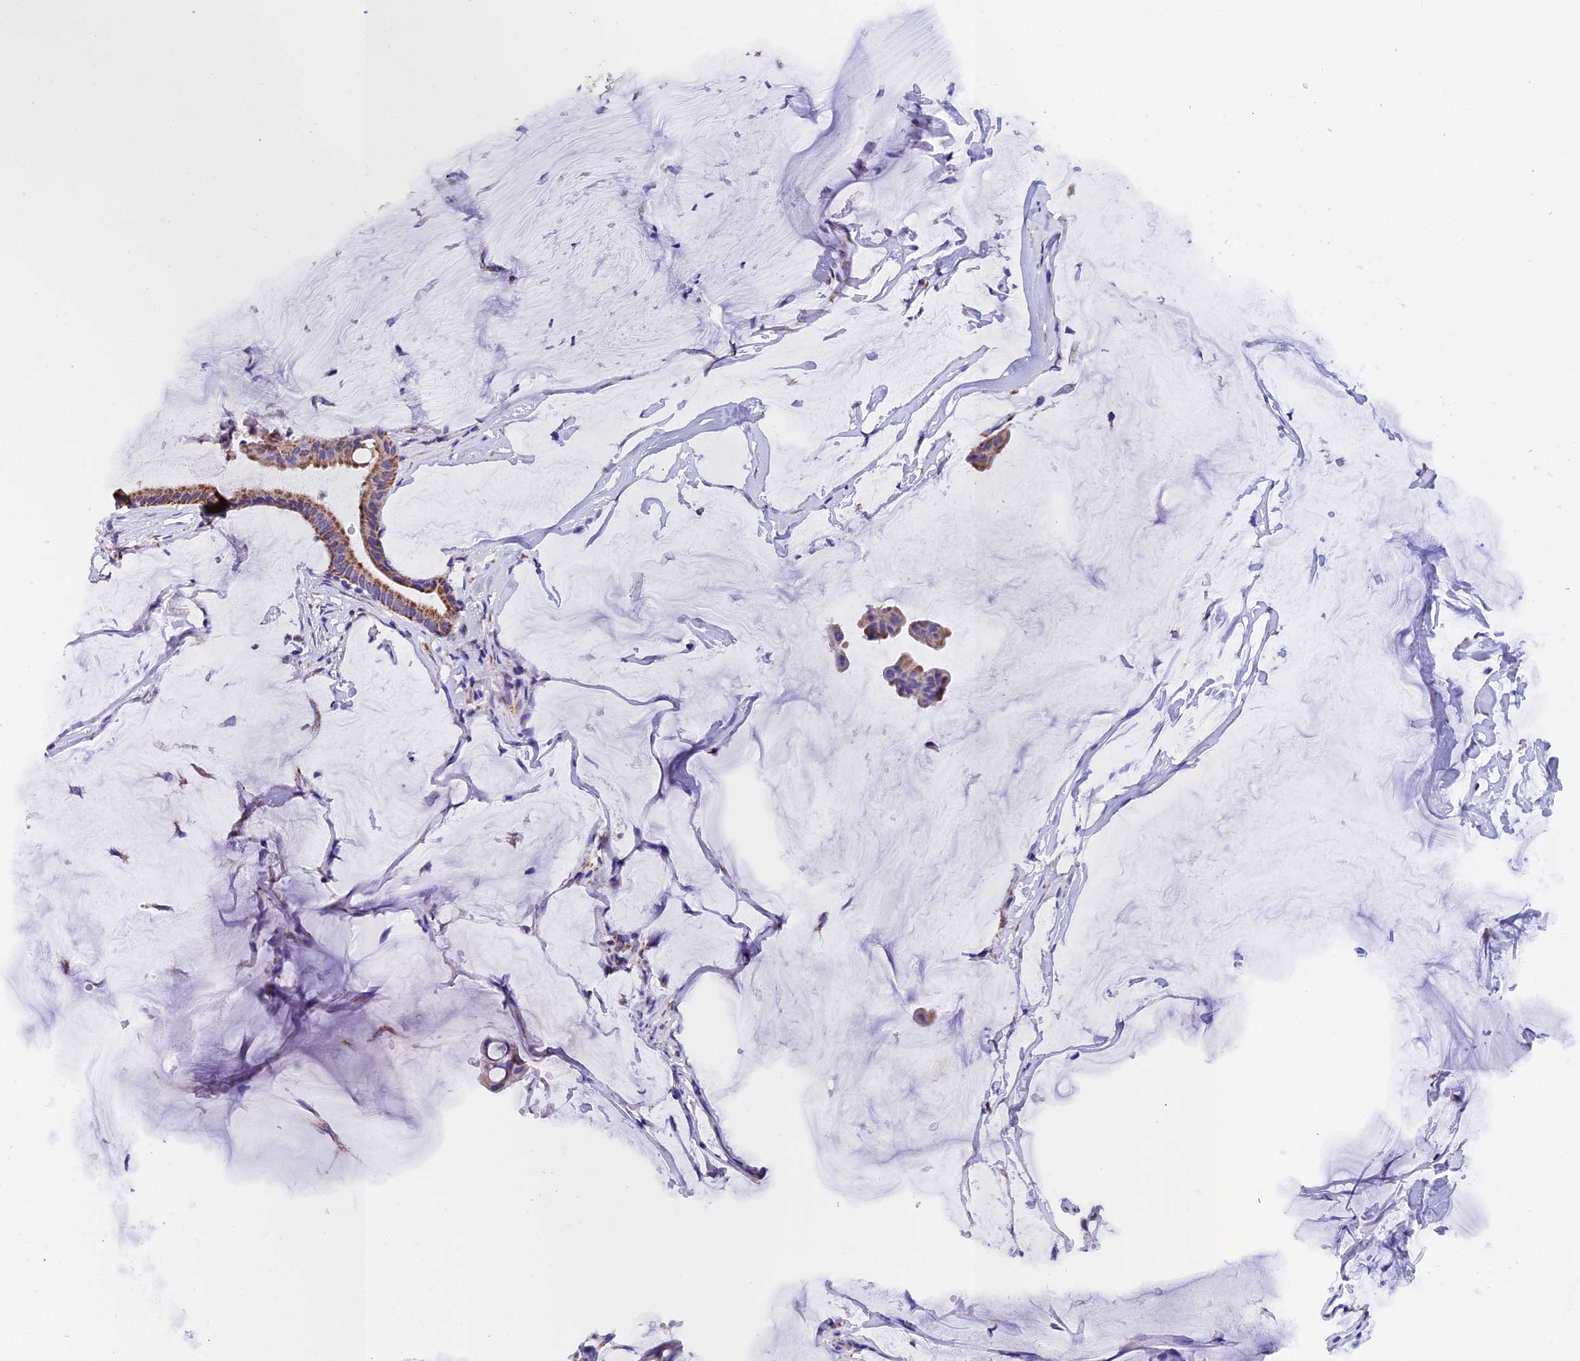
{"staining": {"intensity": "moderate", "quantity": ">75%", "location": "cytoplasmic/membranous"}, "tissue": "ovarian cancer", "cell_type": "Tumor cells", "image_type": "cancer", "snomed": [{"axis": "morphology", "description": "Cystadenocarcinoma, mucinous, NOS"}, {"axis": "topography", "description": "Ovary"}], "caption": "Moderate cytoplasmic/membranous staining for a protein is seen in approximately >75% of tumor cells of ovarian cancer (mucinous cystadenocarcinoma) using immunohistochemistry.", "gene": "SLC8B1", "patient": {"sex": "female", "age": 73}}